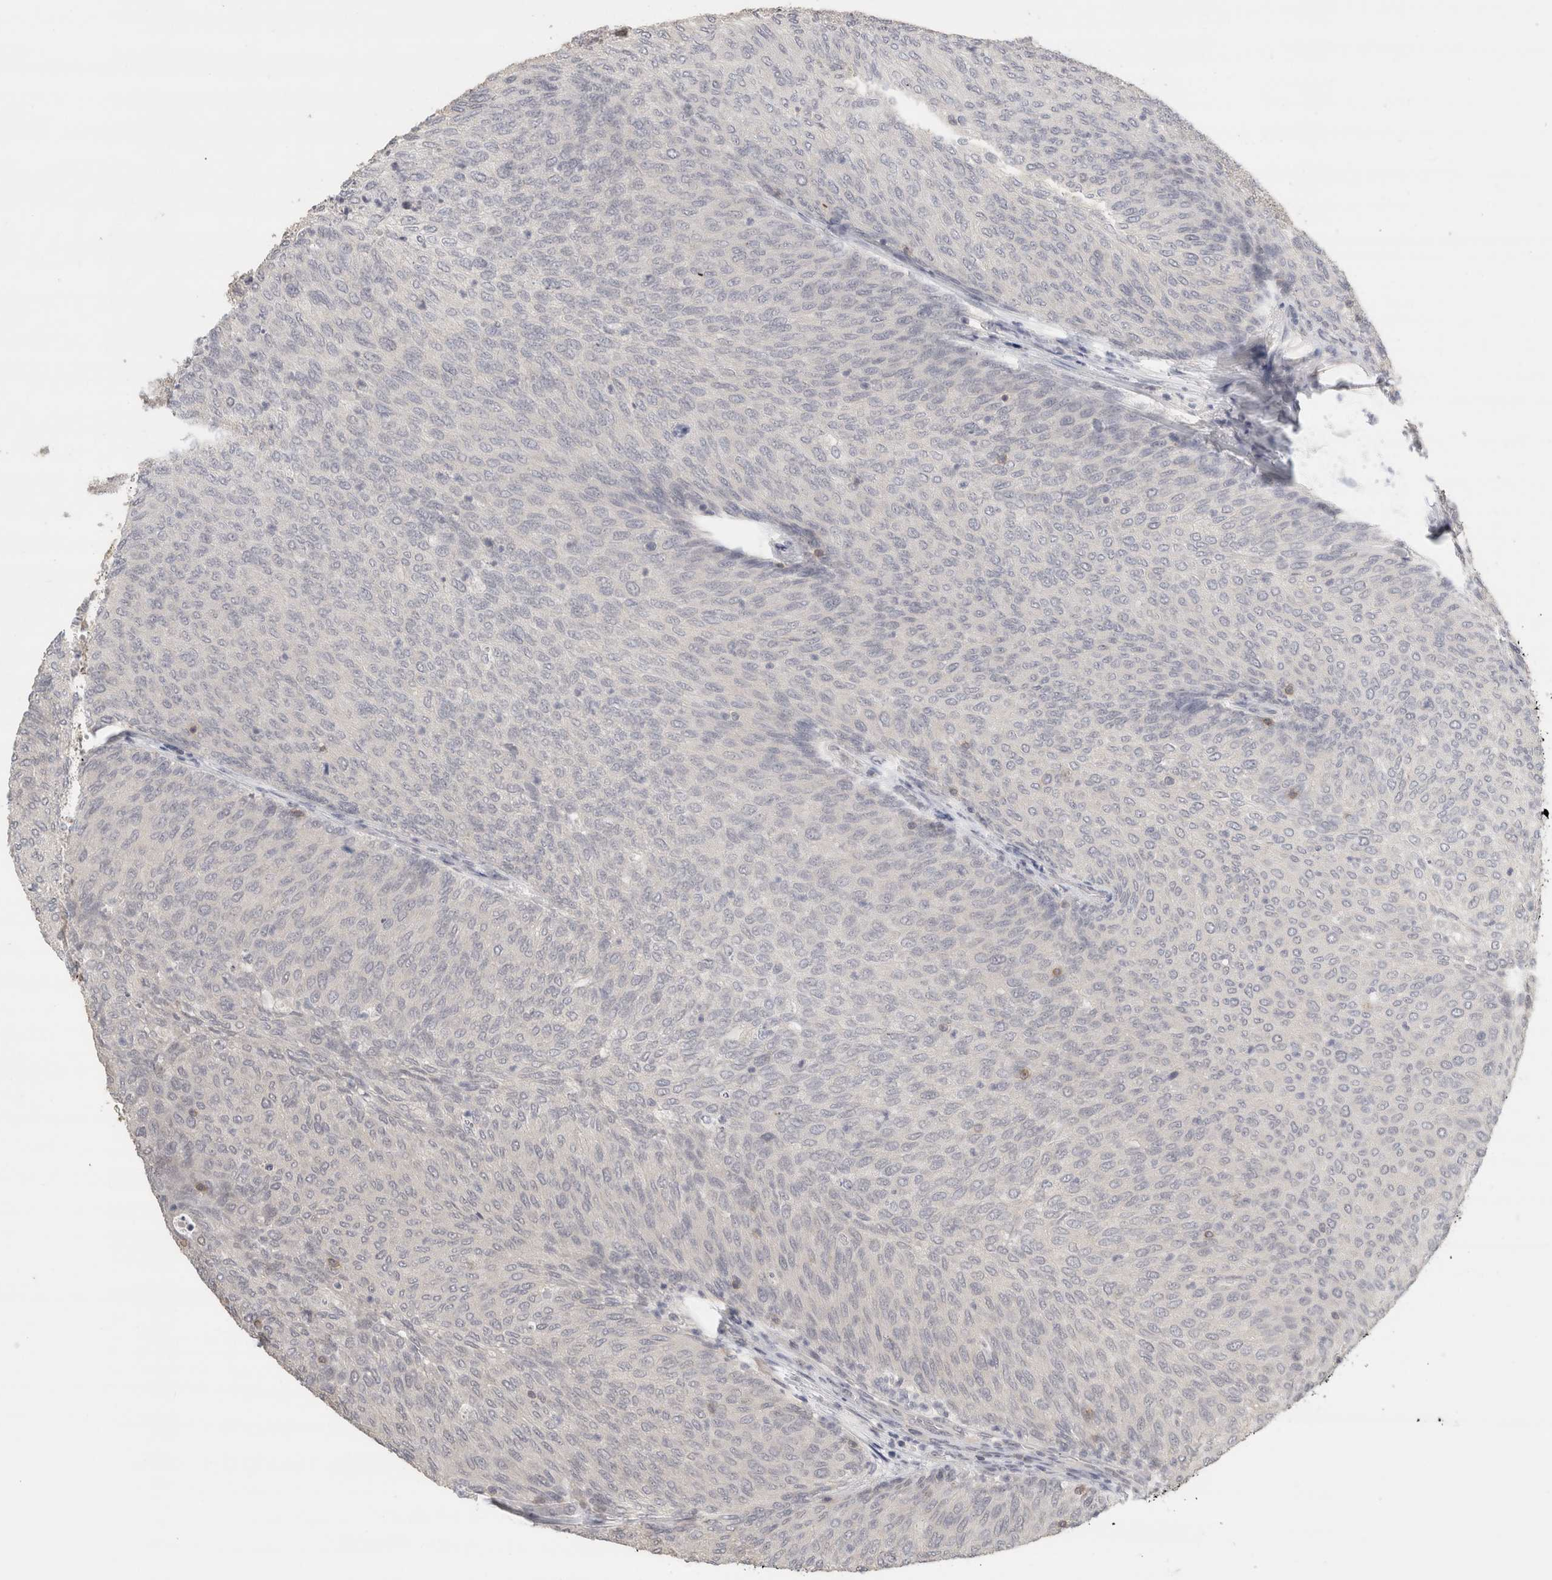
{"staining": {"intensity": "negative", "quantity": "none", "location": "none"}, "tissue": "urothelial cancer", "cell_type": "Tumor cells", "image_type": "cancer", "snomed": [{"axis": "morphology", "description": "Urothelial carcinoma, Low grade"}, {"axis": "topography", "description": "Urinary bladder"}], "caption": "Immunohistochemistry (IHC) image of human urothelial cancer stained for a protein (brown), which exhibits no positivity in tumor cells.", "gene": "TRAT1", "patient": {"sex": "female", "age": 79}}